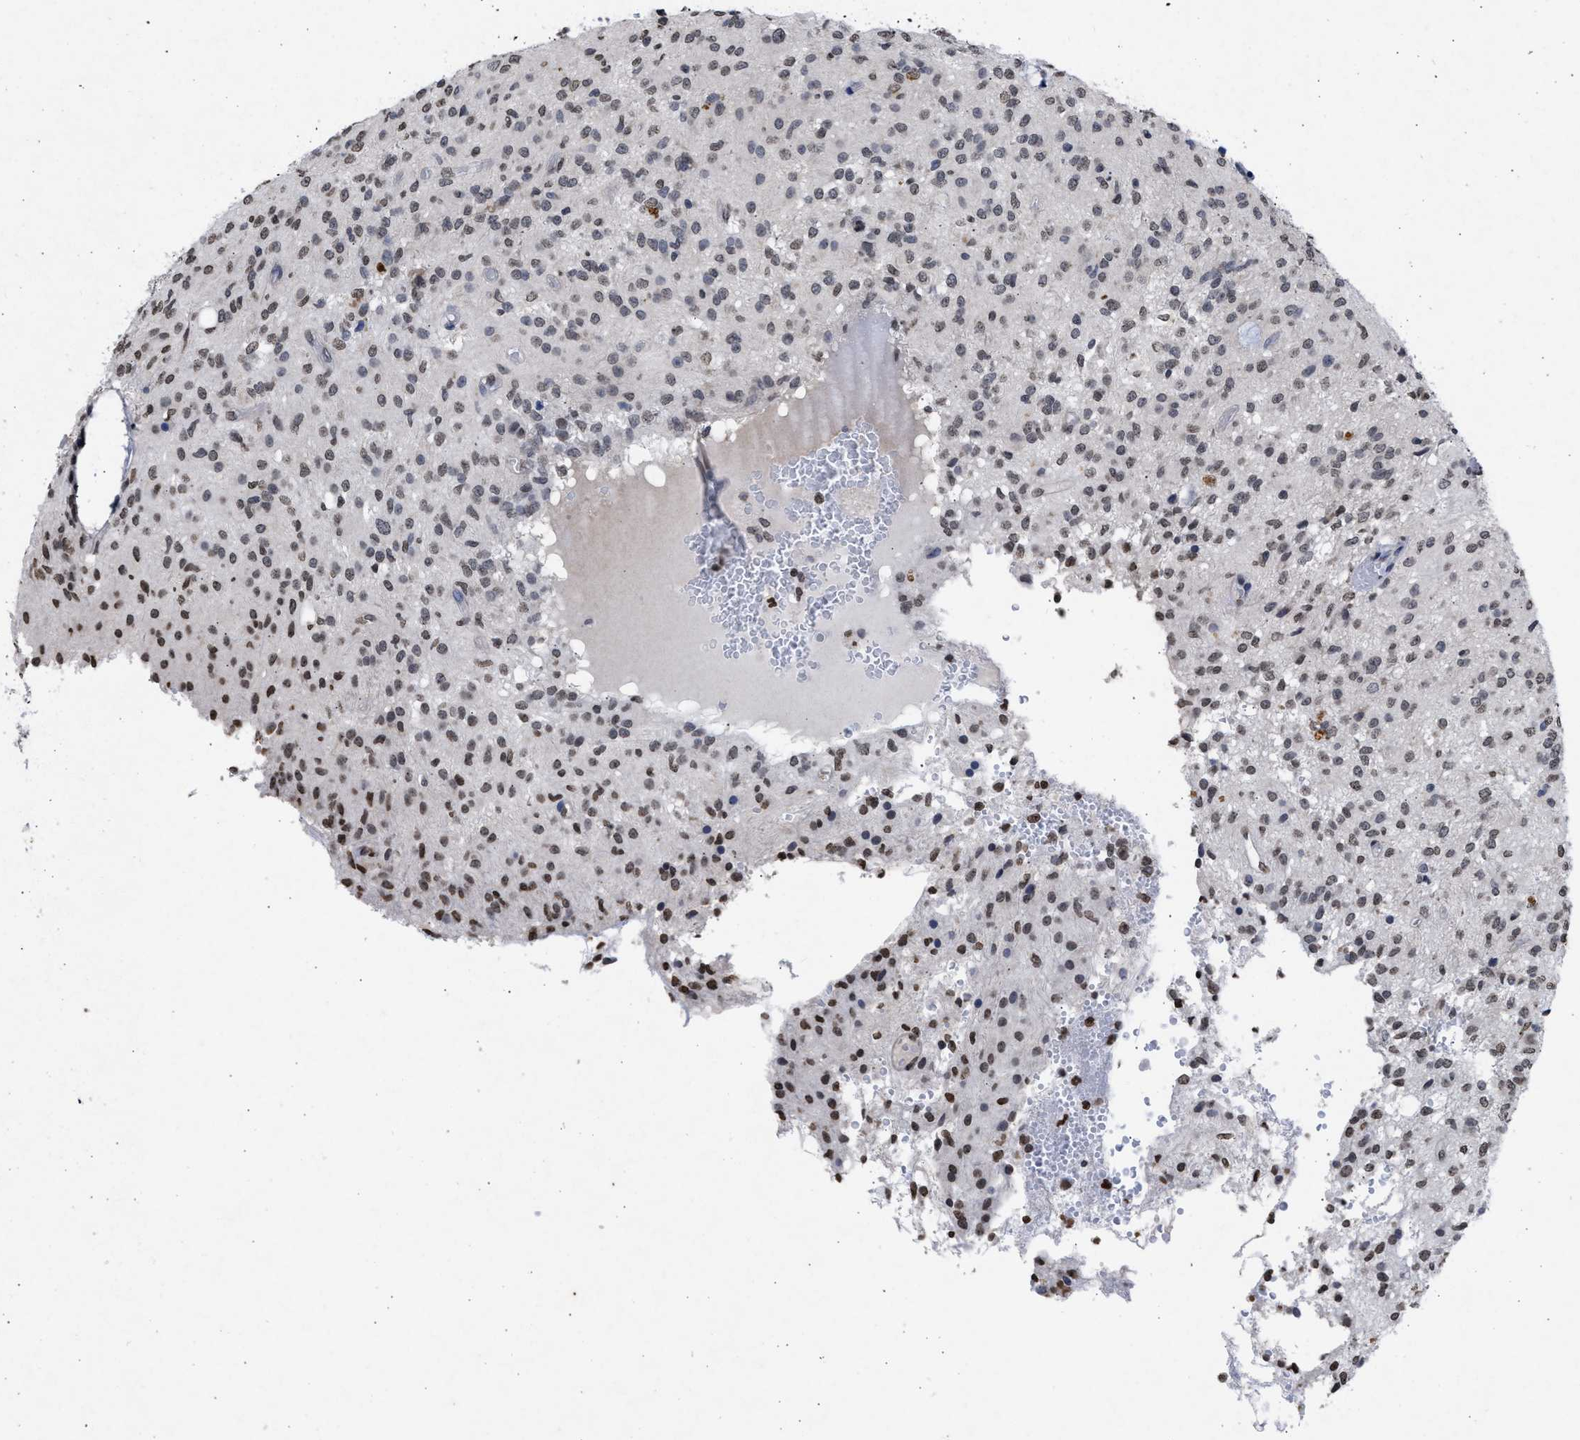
{"staining": {"intensity": "moderate", "quantity": "25%-75%", "location": "nuclear"}, "tissue": "glioma", "cell_type": "Tumor cells", "image_type": "cancer", "snomed": [{"axis": "morphology", "description": "Glioma, malignant, High grade"}, {"axis": "topography", "description": "Brain"}], "caption": "Glioma was stained to show a protein in brown. There is medium levels of moderate nuclear expression in approximately 25%-75% of tumor cells. (IHC, brightfield microscopy, high magnification).", "gene": "NUP35", "patient": {"sex": "female", "age": 59}}